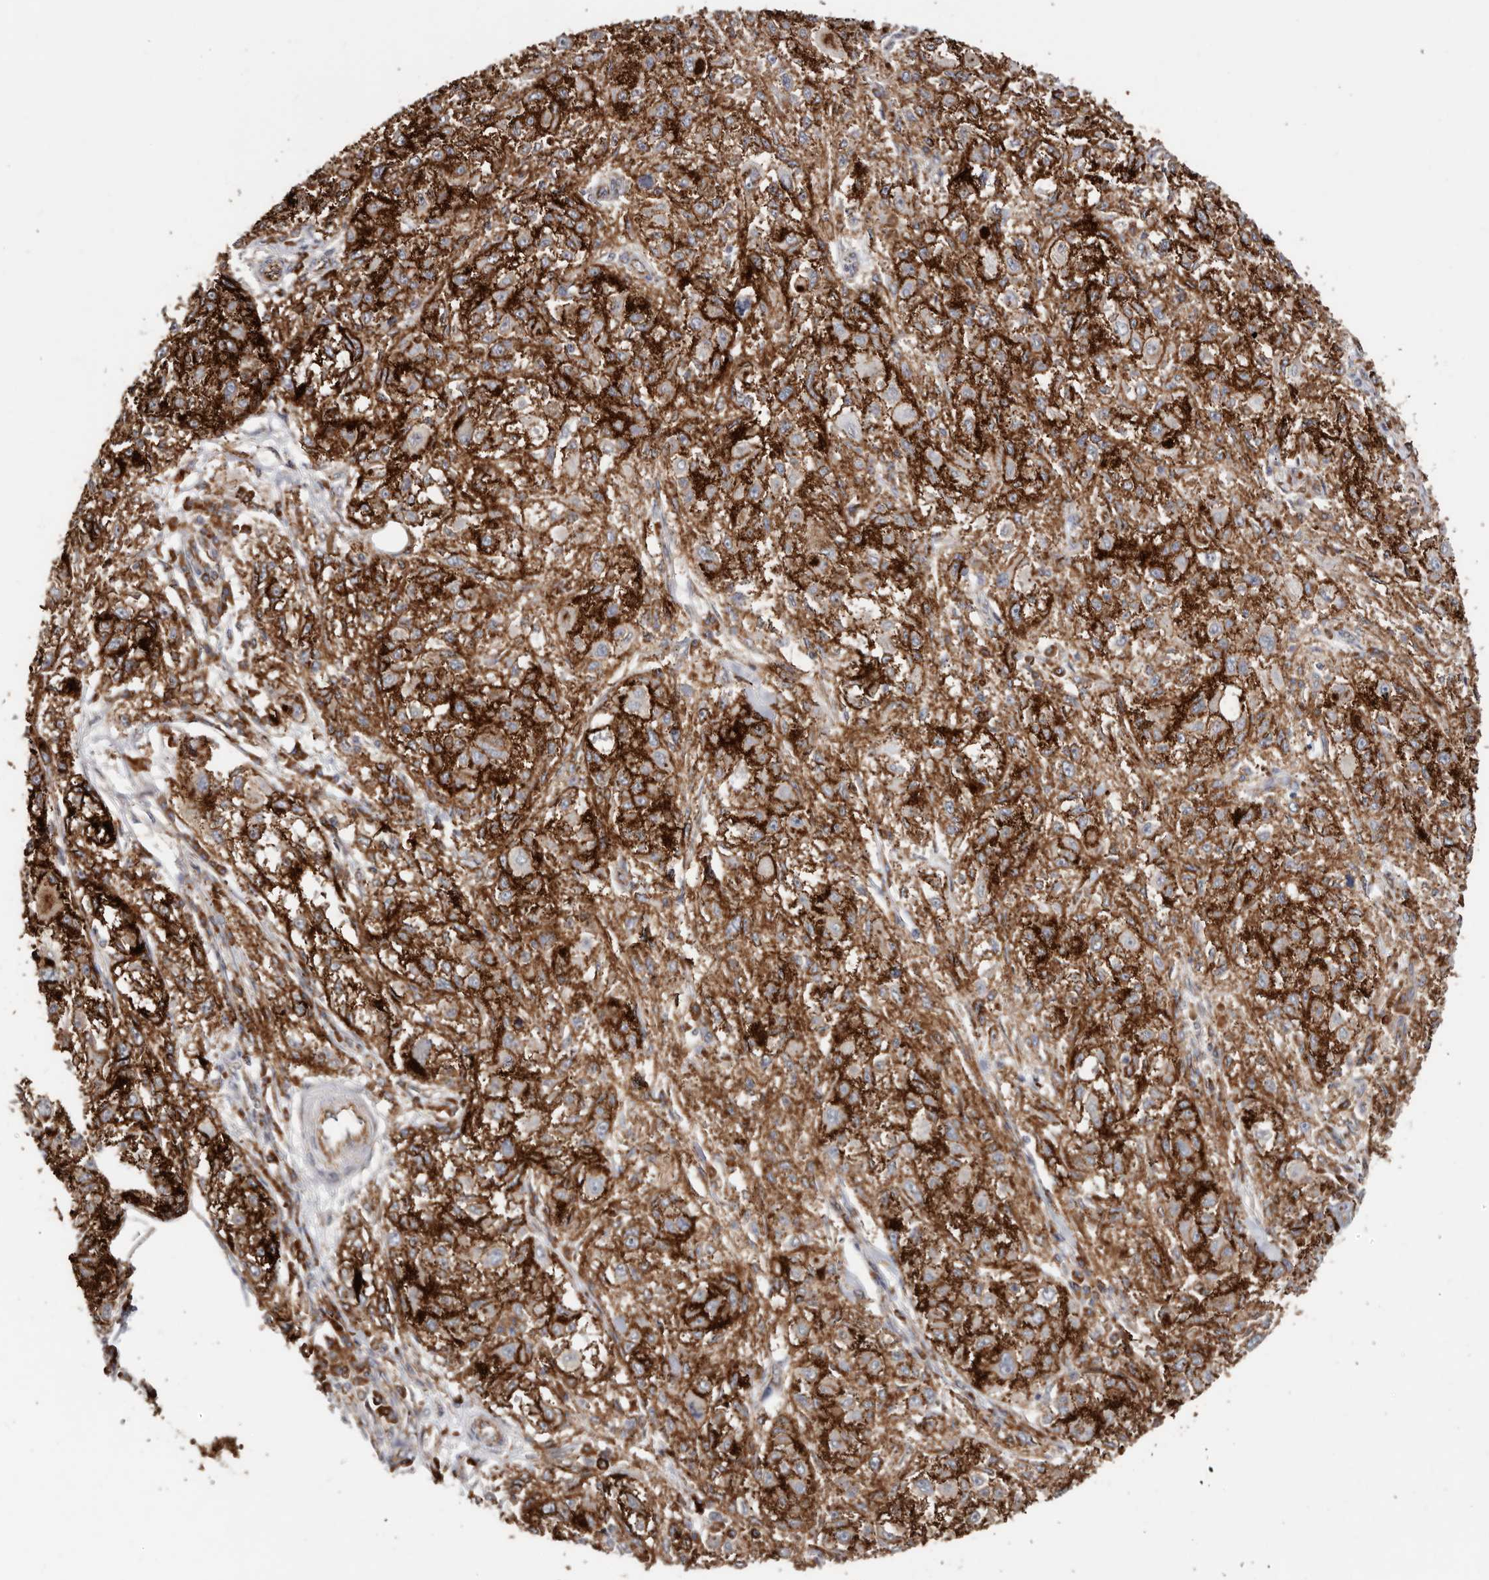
{"staining": {"intensity": "strong", "quantity": ">75%", "location": "cytoplasmic/membranous"}, "tissue": "melanoma", "cell_type": "Tumor cells", "image_type": "cancer", "snomed": [{"axis": "morphology", "description": "Necrosis, NOS"}, {"axis": "morphology", "description": "Malignant melanoma, NOS"}, {"axis": "topography", "description": "Skin"}], "caption": "A photomicrograph showing strong cytoplasmic/membranous staining in approximately >75% of tumor cells in malignant melanoma, as visualized by brown immunohistochemical staining.", "gene": "CTNNB1", "patient": {"sex": "female", "age": 87}}